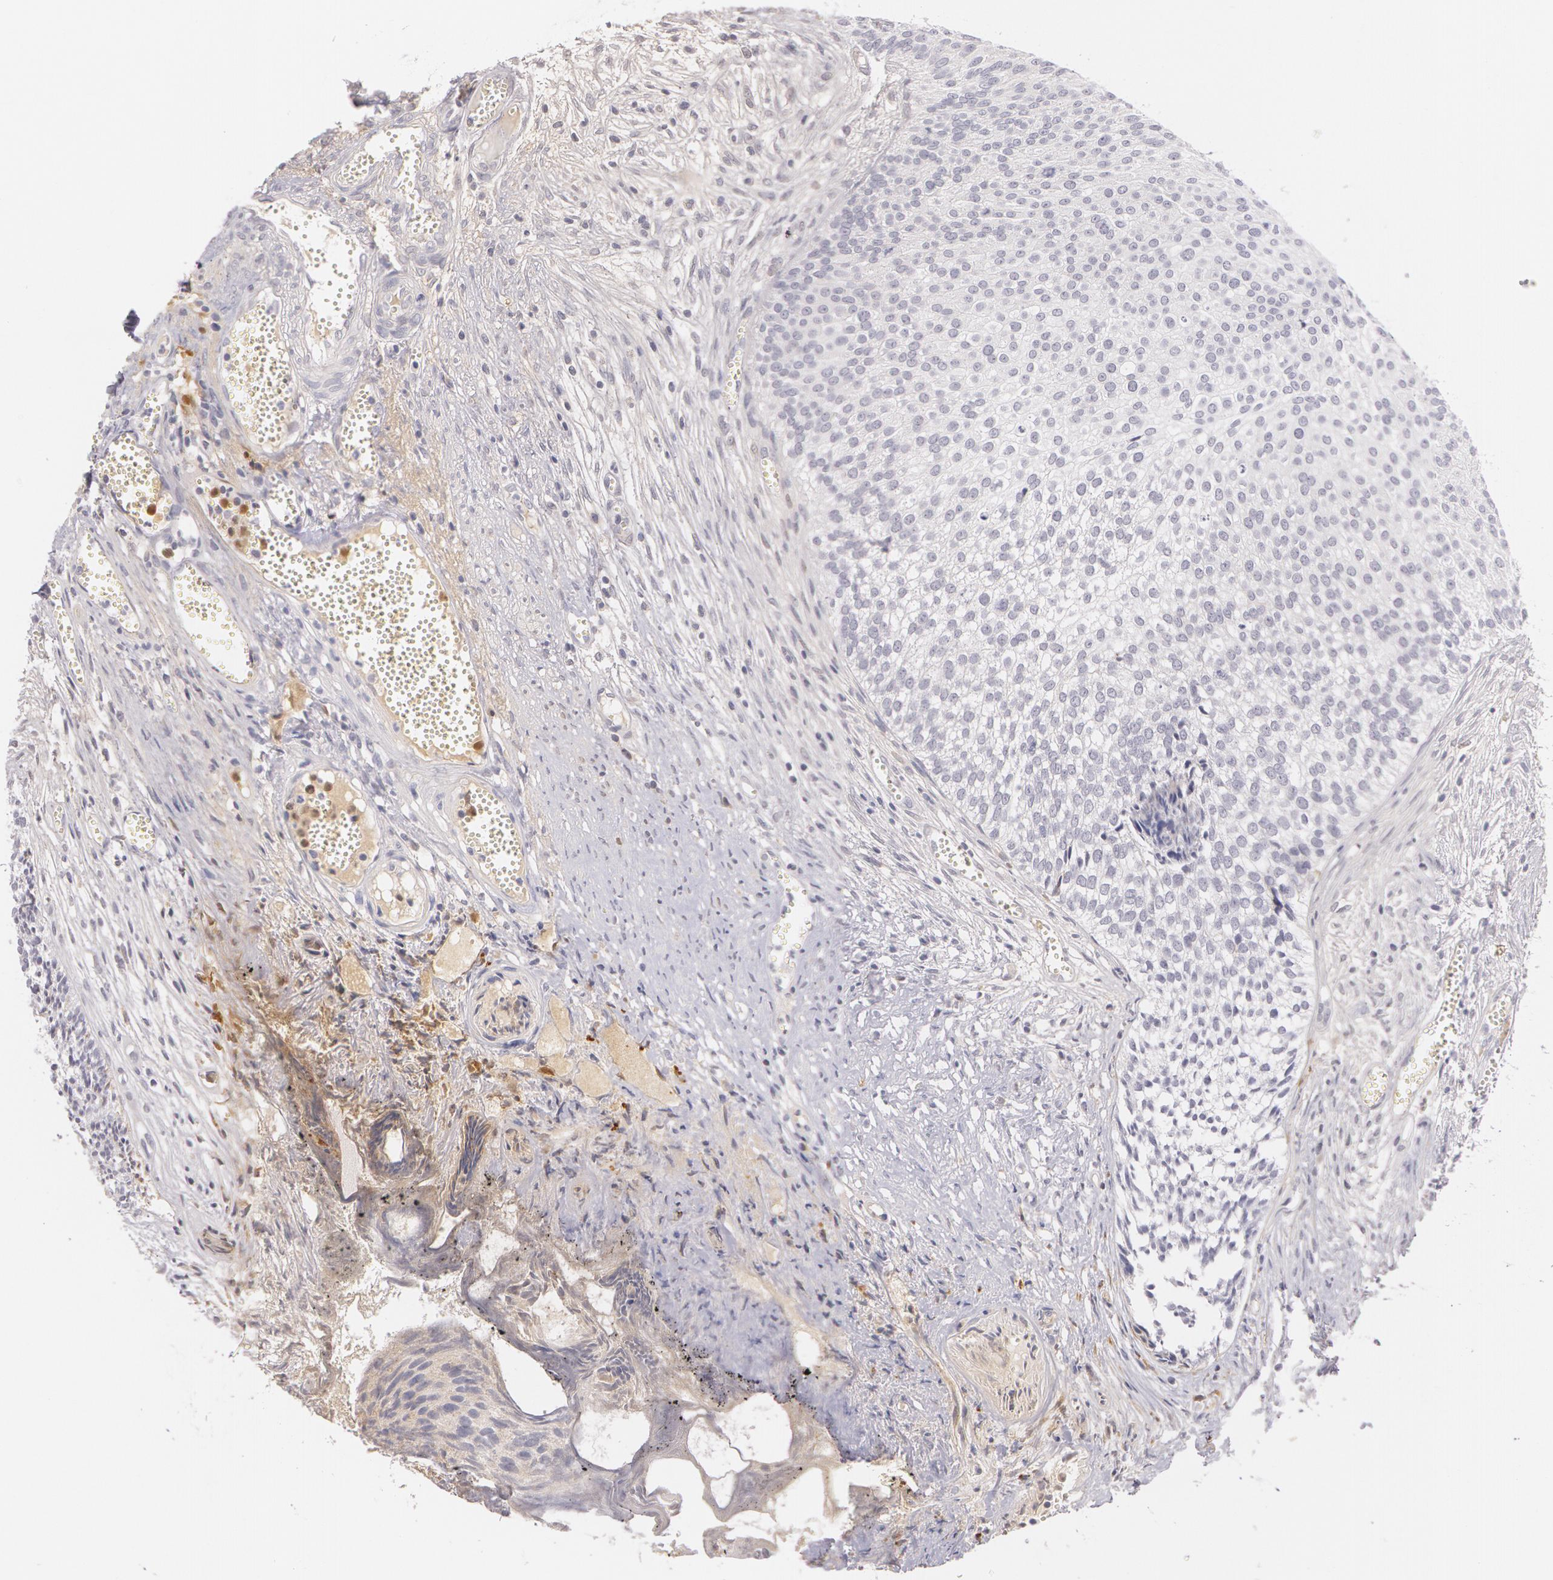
{"staining": {"intensity": "negative", "quantity": "none", "location": "none"}, "tissue": "urothelial cancer", "cell_type": "Tumor cells", "image_type": "cancer", "snomed": [{"axis": "morphology", "description": "Urothelial carcinoma, Low grade"}, {"axis": "topography", "description": "Urinary bladder"}], "caption": "Immunohistochemistry image of human urothelial carcinoma (low-grade) stained for a protein (brown), which shows no positivity in tumor cells.", "gene": "LBP", "patient": {"sex": "male", "age": 84}}